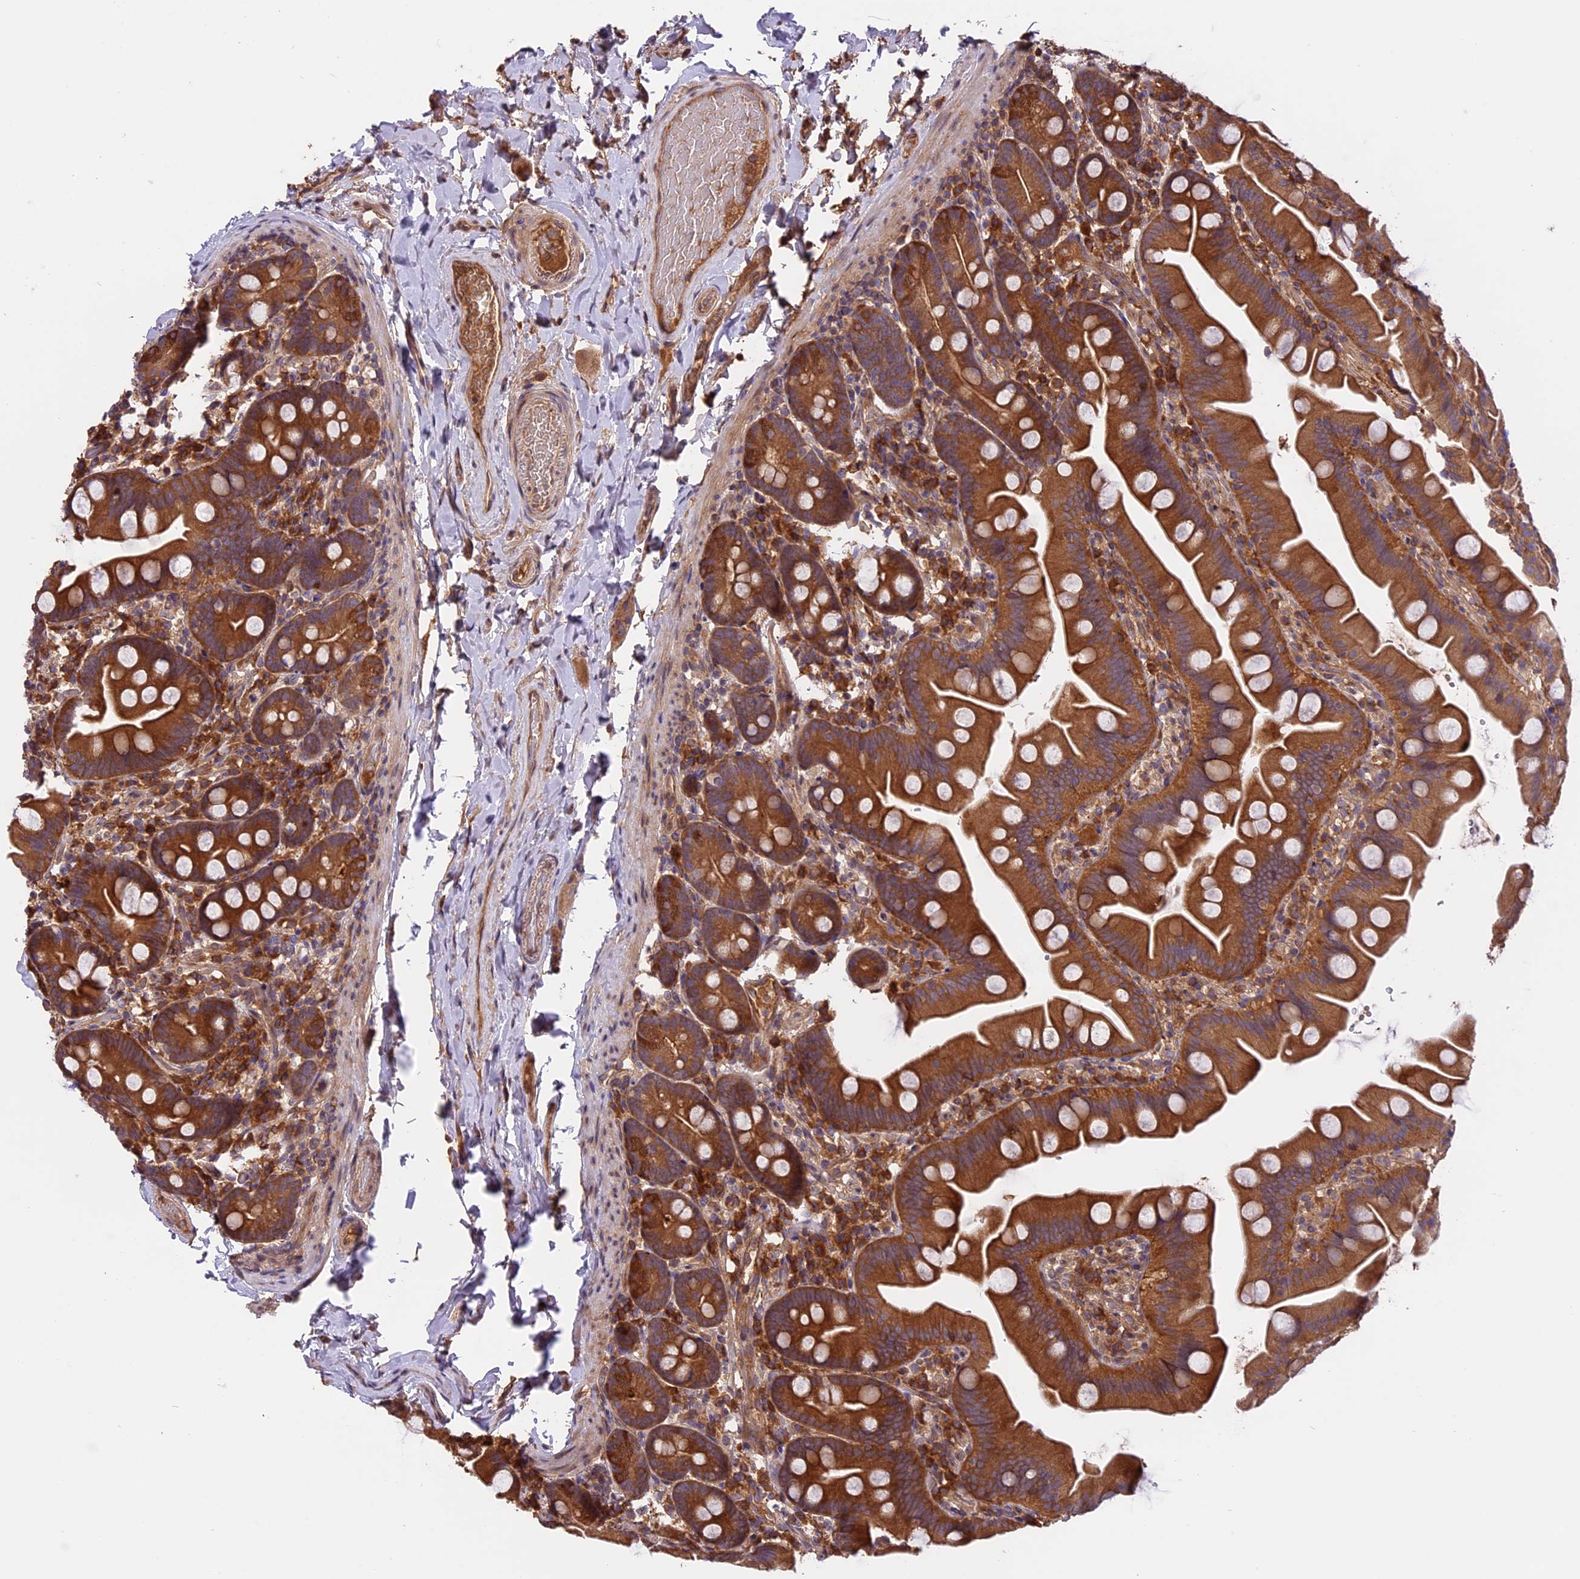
{"staining": {"intensity": "strong", "quantity": ">75%", "location": "cytoplasmic/membranous"}, "tissue": "small intestine", "cell_type": "Glandular cells", "image_type": "normal", "snomed": [{"axis": "morphology", "description": "Normal tissue, NOS"}, {"axis": "topography", "description": "Small intestine"}], "caption": "Strong cytoplasmic/membranous positivity for a protein is appreciated in approximately >75% of glandular cells of benign small intestine using immunohistochemistry (IHC).", "gene": "SETD6", "patient": {"sex": "female", "age": 68}}